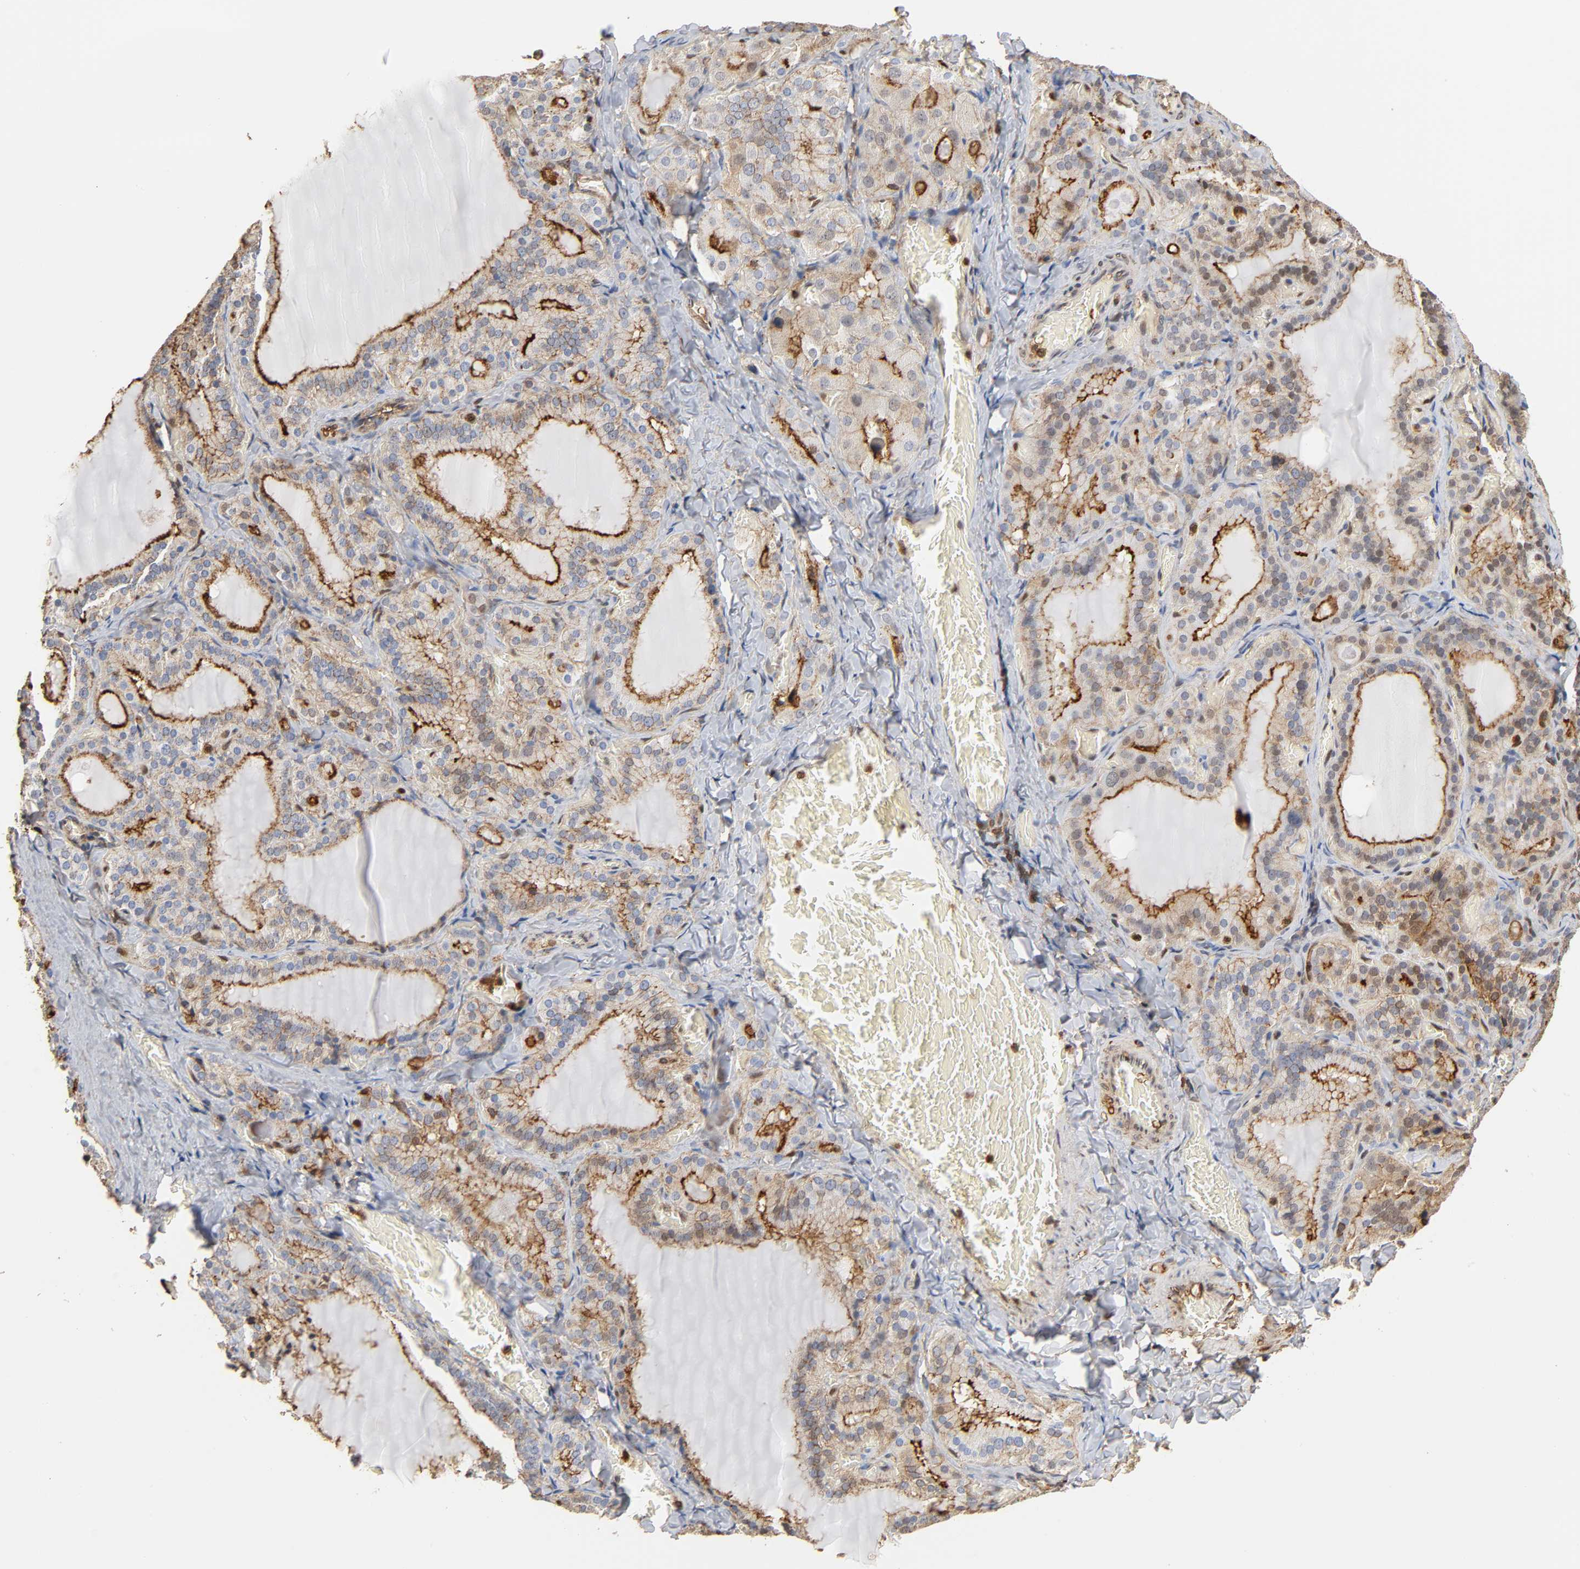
{"staining": {"intensity": "moderate", "quantity": ">75%", "location": "cytoplasmic/membranous,nuclear"}, "tissue": "thyroid gland", "cell_type": "Glandular cells", "image_type": "normal", "snomed": [{"axis": "morphology", "description": "Normal tissue, NOS"}, {"axis": "topography", "description": "Thyroid gland"}], "caption": "Immunohistochemistry (IHC) histopathology image of unremarkable human thyroid gland stained for a protein (brown), which shows medium levels of moderate cytoplasmic/membranous,nuclear staining in approximately >75% of glandular cells.", "gene": "ANXA11", "patient": {"sex": "female", "age": 33}}